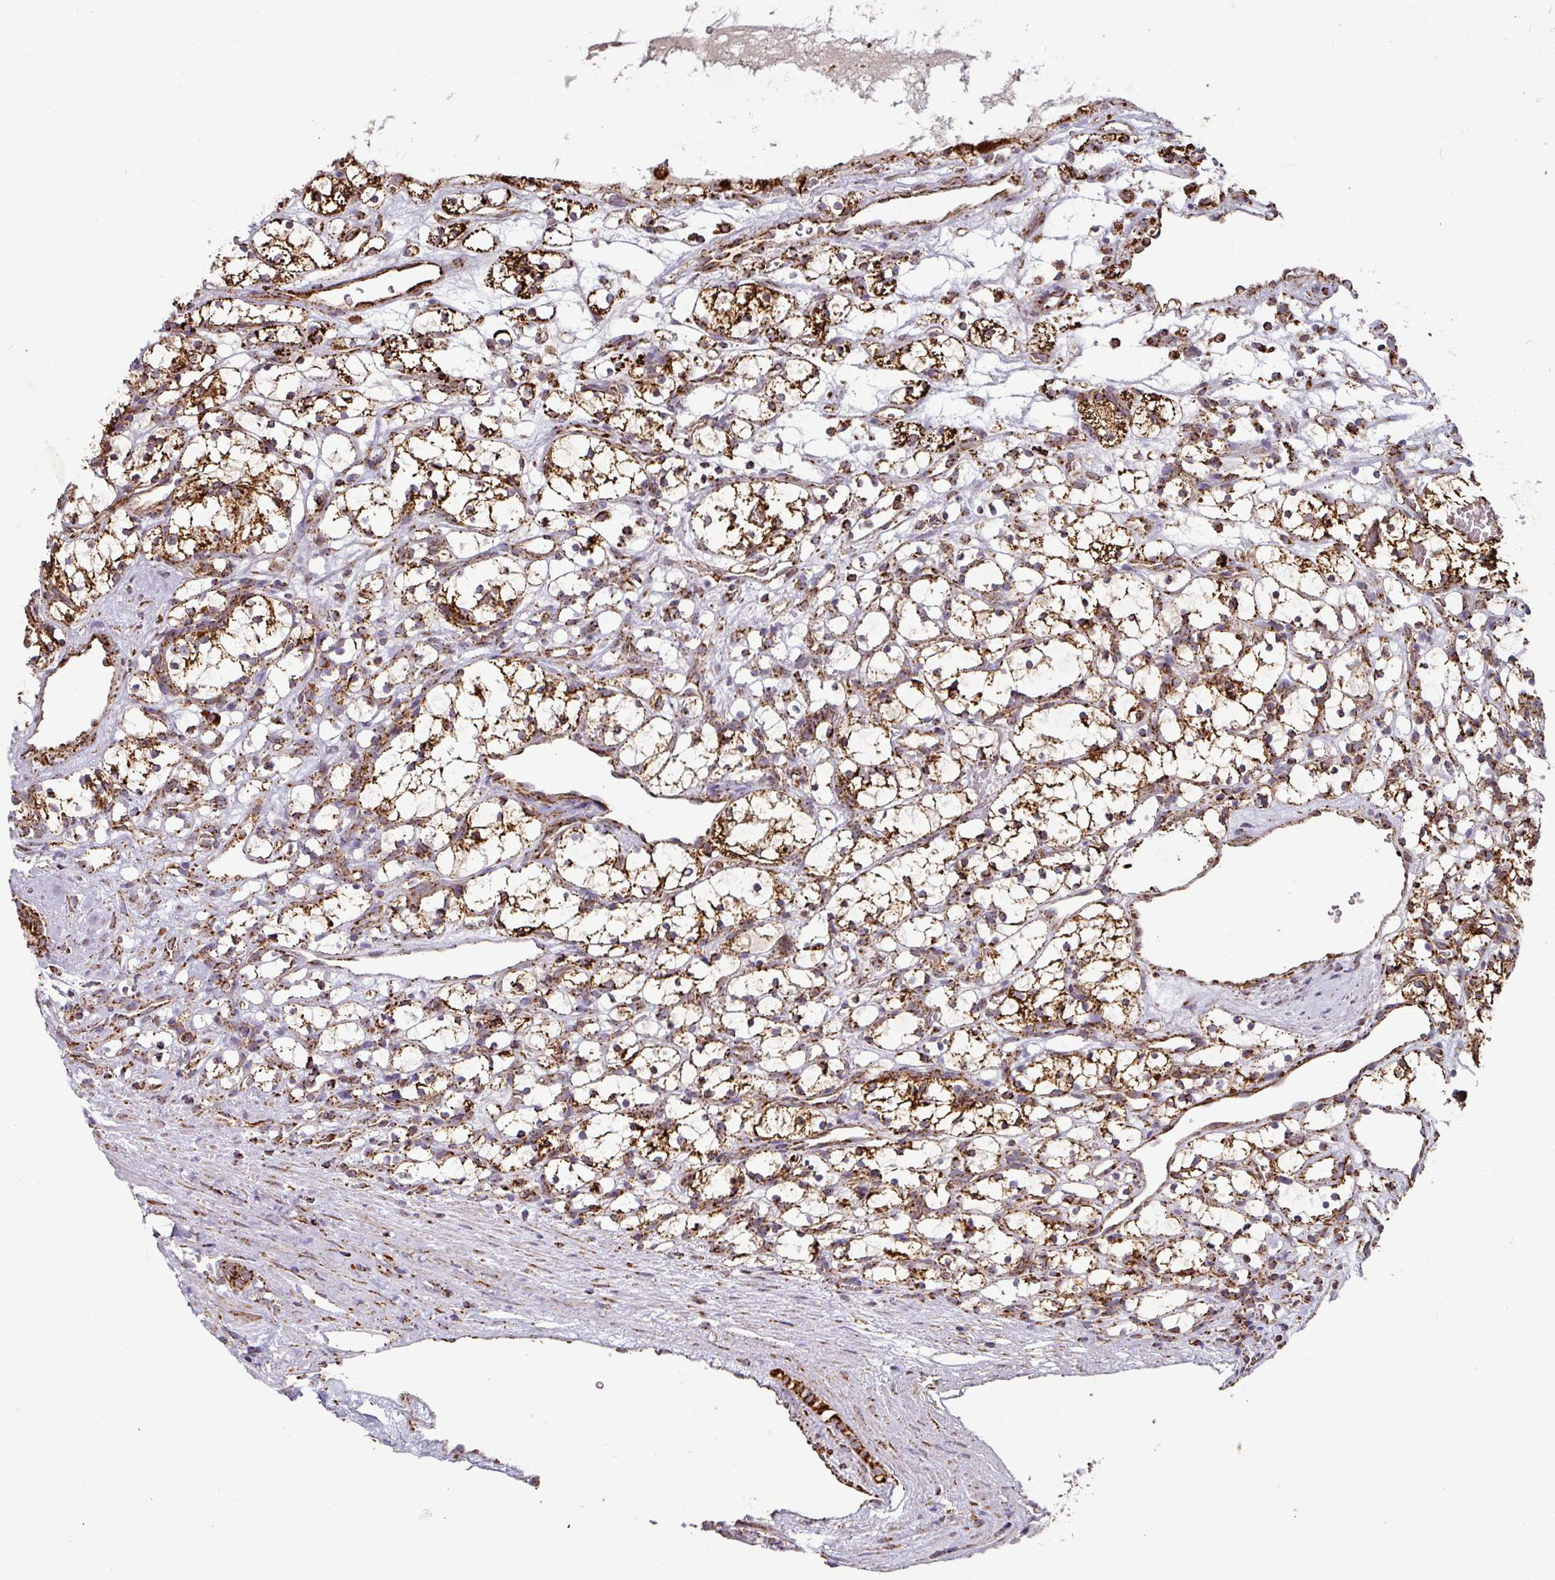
{"staining": {"intensity": "strong", "quantity": ">75%", "location": "cytoplasmic/membranous"}, "tissue": "renal cancer", "cell_type": "Tumor cells", "image_type": "cancer", "snomed": [{"axis": "morphology", "description": "Adenocarcinoma, NOS"}, {"axis": "topography", "description": "Kidney"}], "caption": "There is high levels of strong cytoplasmic/membranous positivity in tumor cells of adenocarcinoma (renal), as demonstrated by immunohistochemical staining (brown color).", "gene": "TRAP1", "patient": {"sex": "female", "age": 69}}